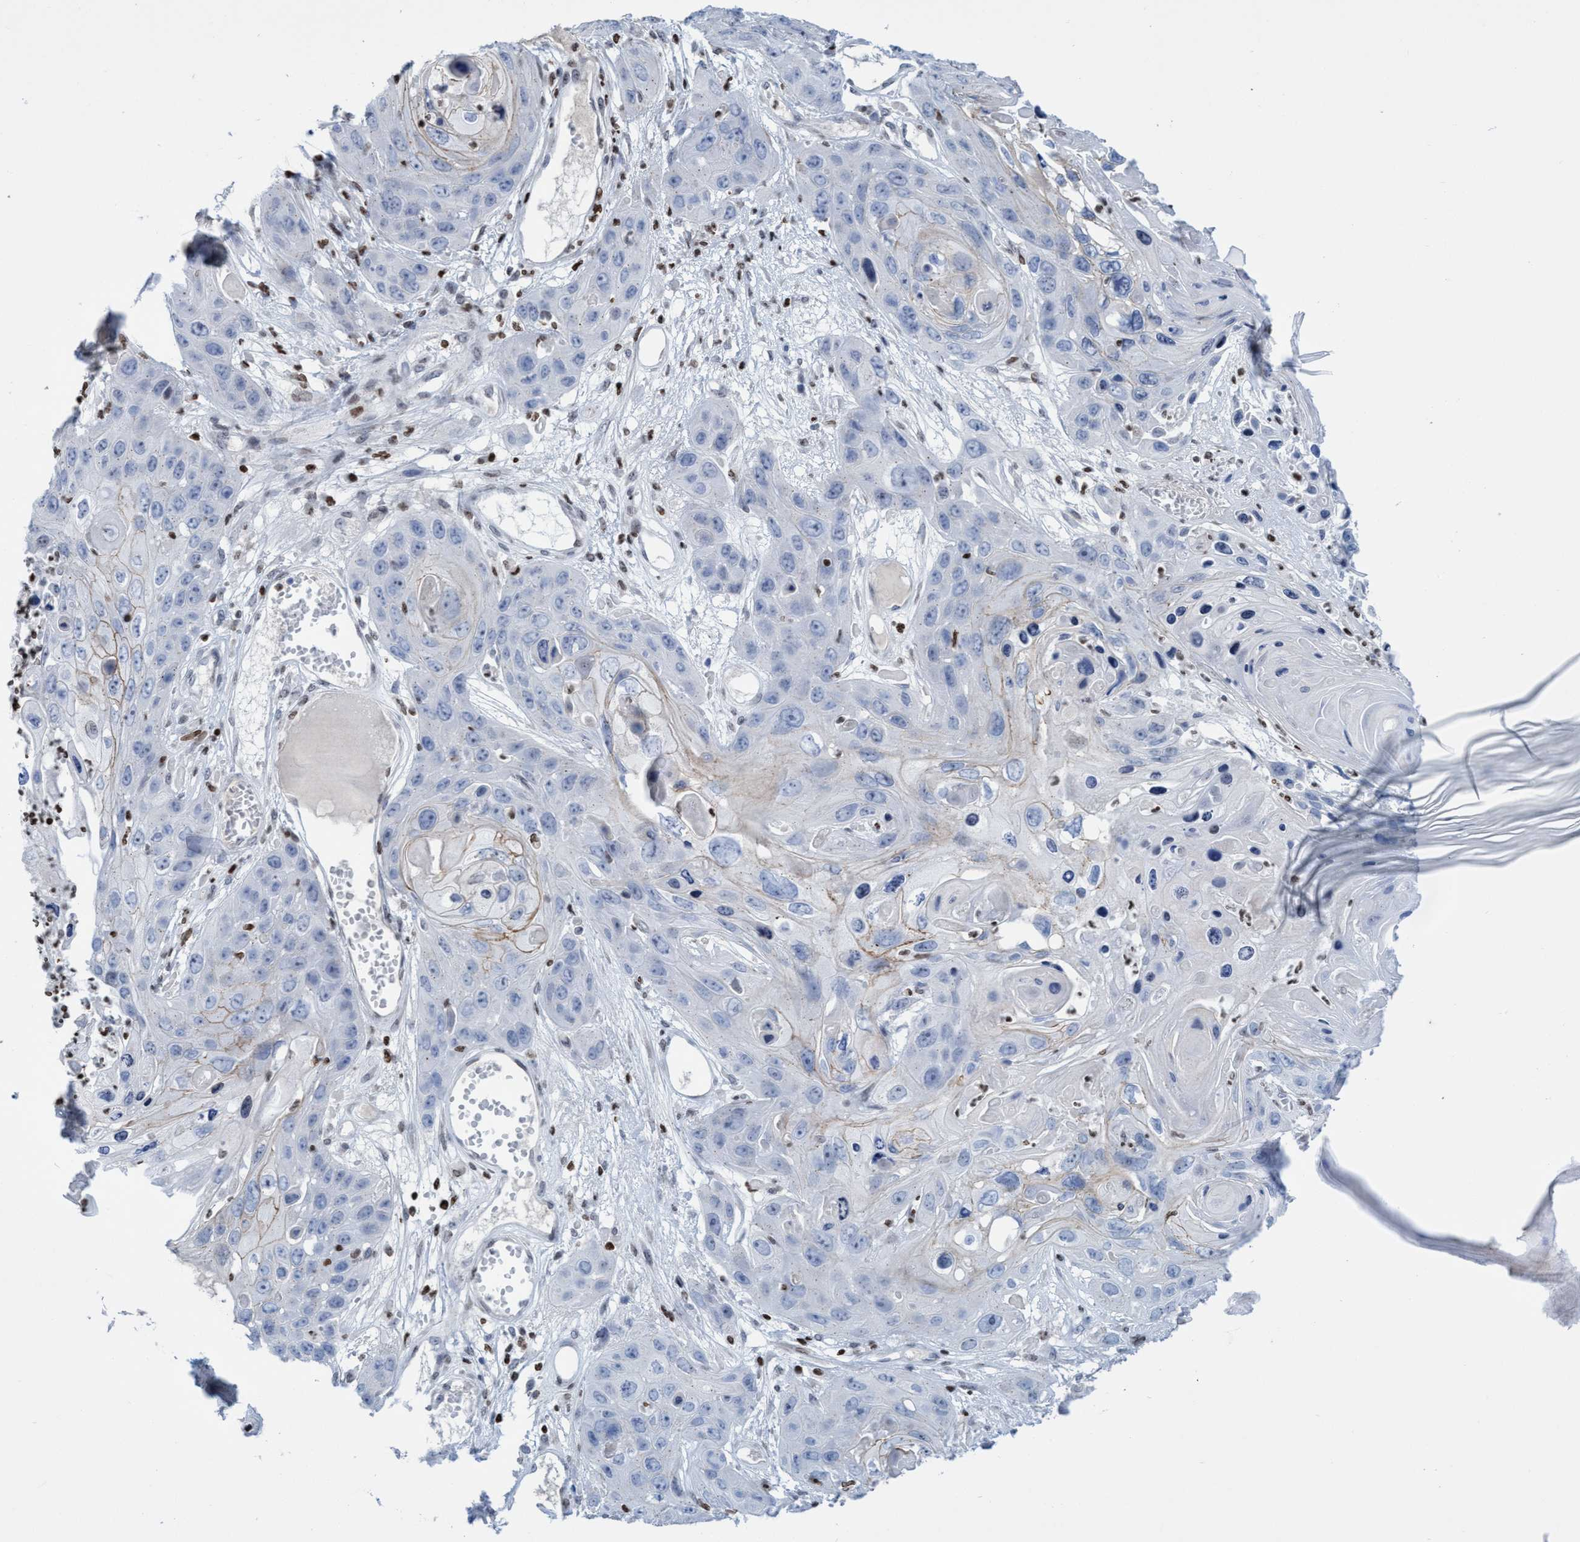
{"staining": {"intensity": "negative", "quantity": "none", "location": "none"}, "tissue": "skin cancer", "cell_type": "Tumor cells", "image_type": "cancer", "snomed": [{"axis": "morphology", "description": "Squamous cell carcinoma, NOS"}, {"axis": "topography", "description": "Skin"}], "caption": "DAB (3,3'-diaminobenzidine) immunohistochemical staining of skin cancer (squamous cell carcinoma) shows no significant staining in tumor cells.", "gene": "CBX2", "patient": {"sex": "male", "age": 55}}